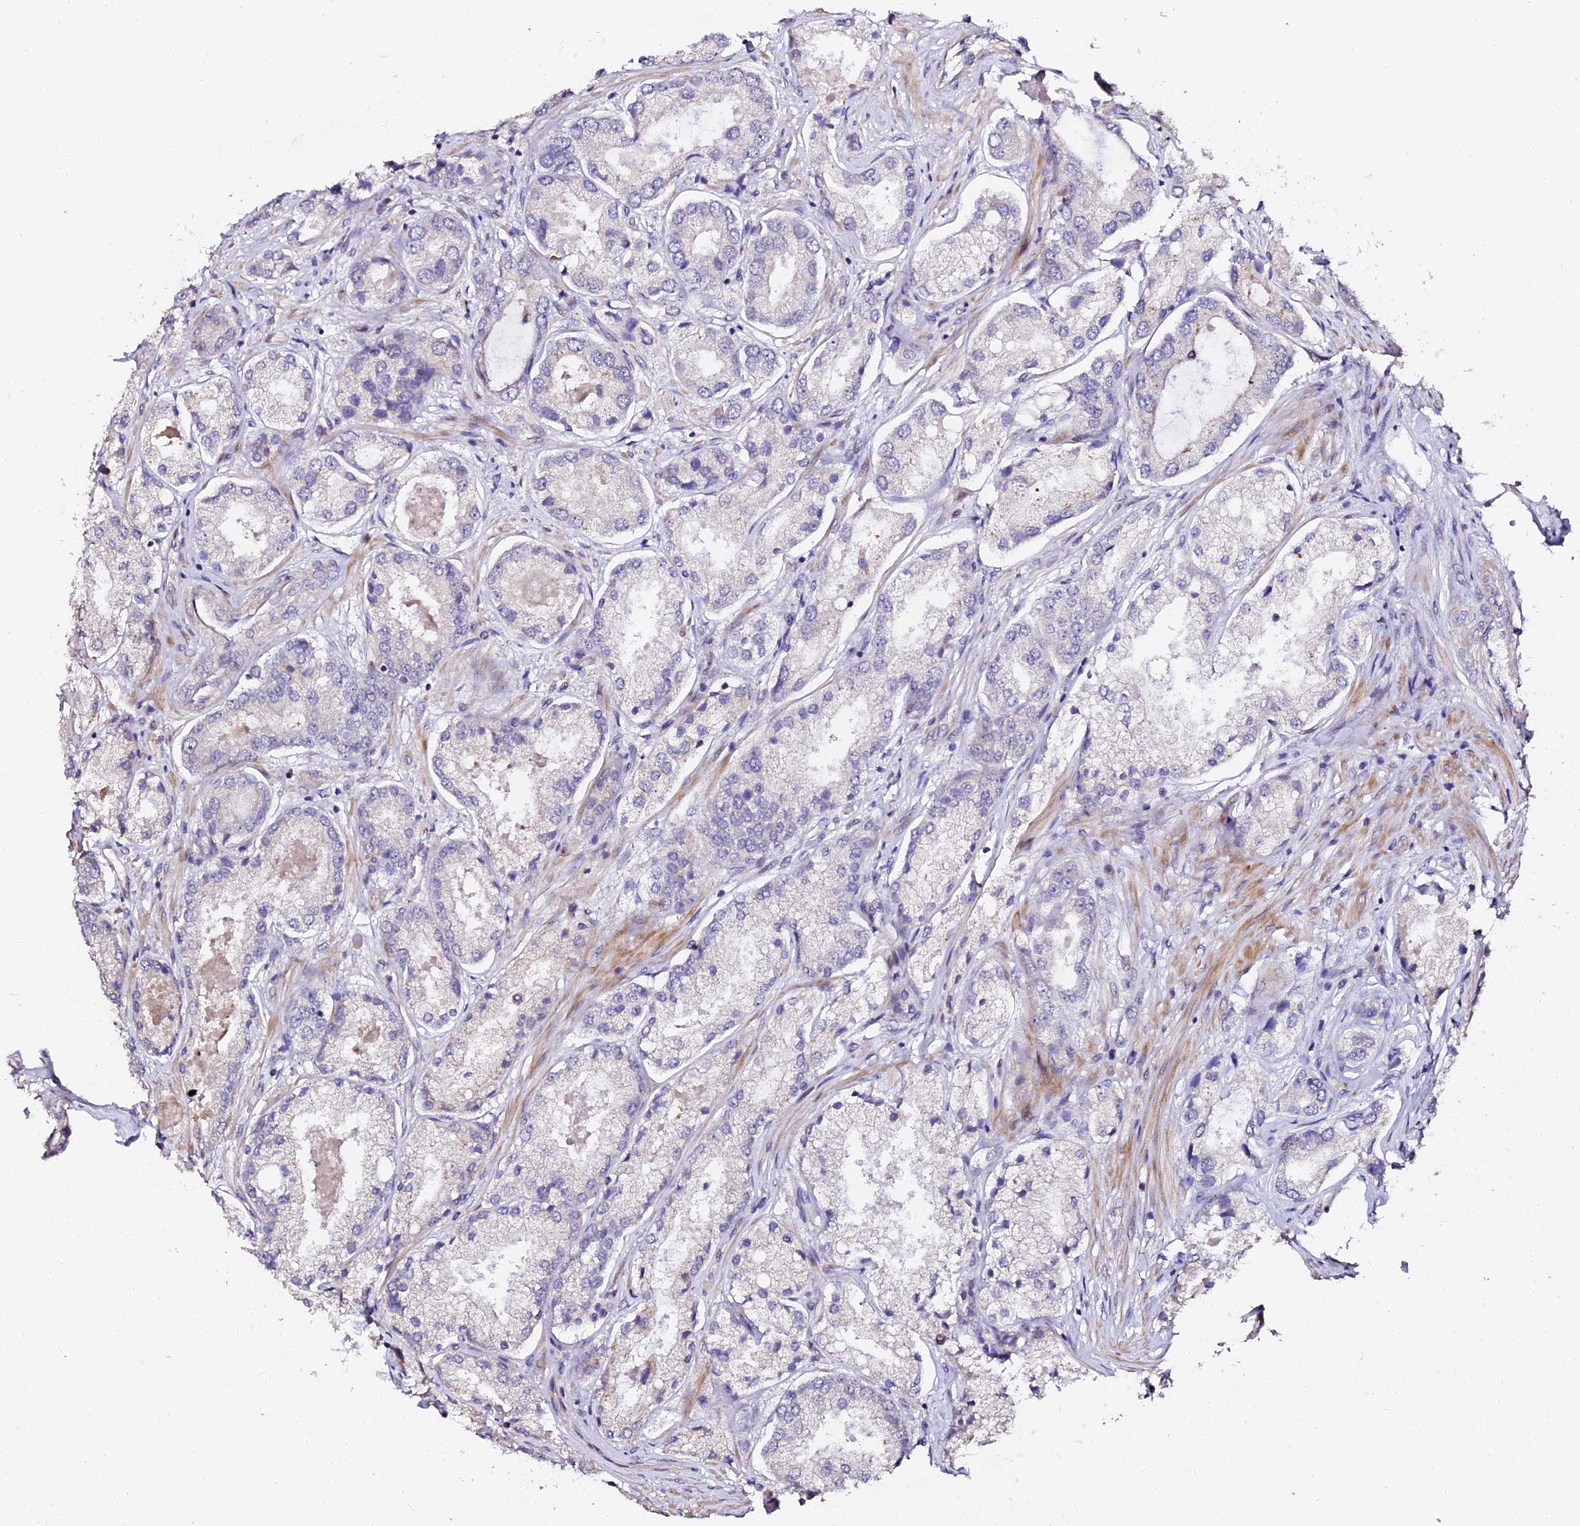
{"staining": {"intensity": "negative", "quantity": "none", "location": "none"}, "tissue": "prostate cancer", "cell_type": "Tumor cells", "image_type": "cancer", "snomed": [{"axis": "morphology", "description": "Adenocarcinoma, Low grade"}, {"axis": "topography", "description": "Prostate"}], "caption": "DAB (3,3'-diaminobenzidine) immunohistochemical staining of human prostate cancer (adenocarcinoma (low-grade)) demonstrates no significant positivity in tumor cells.", "gene": "GPN3", "patient": {"sex": "male", "age": 68}}